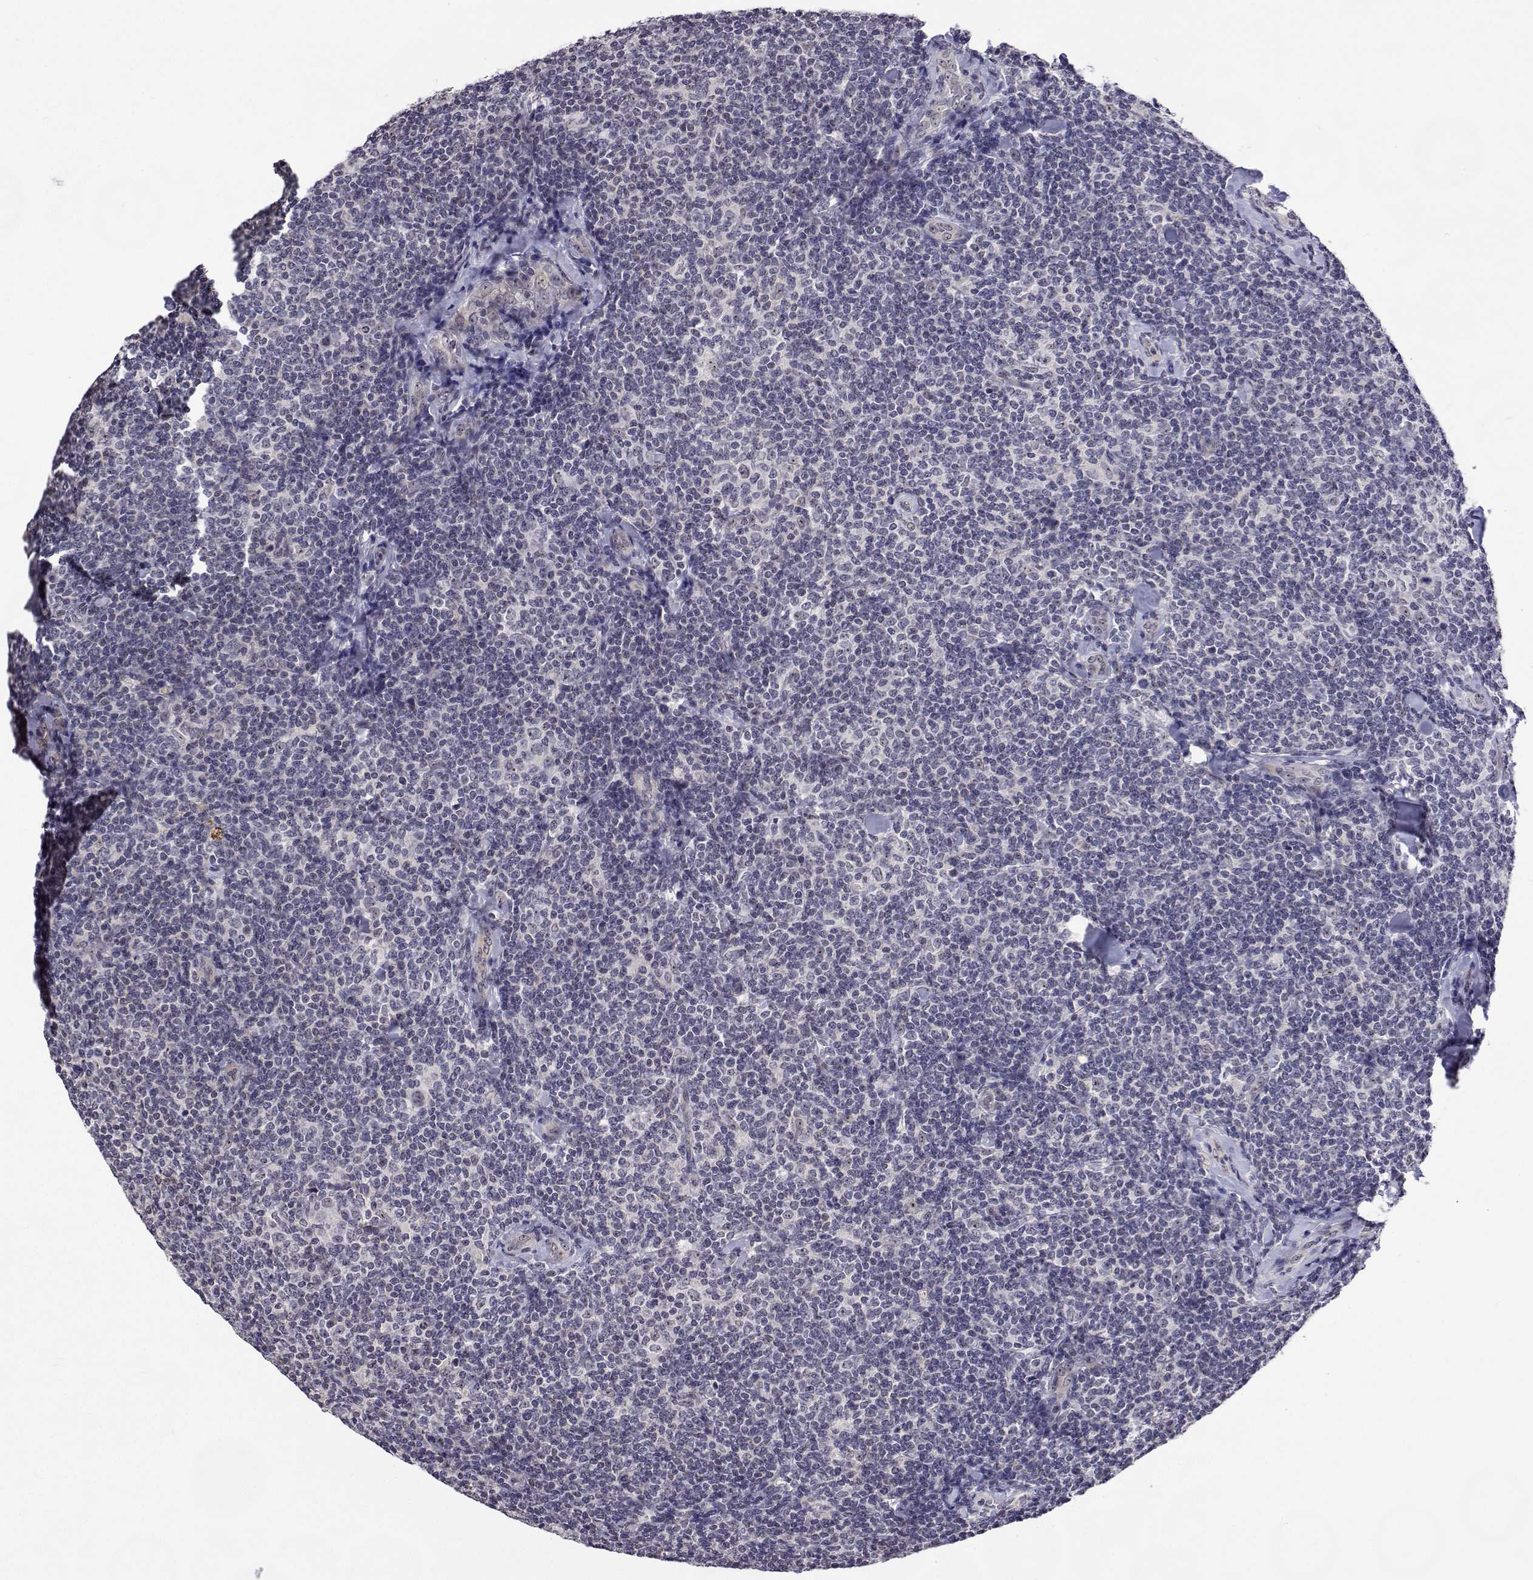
{"staining": {"intensity": "negative", "quantity": "none", "location": "none"}, "tissue": "lymphoma", "cell_type": "Tumor cells", "image_type": "cancer", "snomed": [{"axis": "morphology", "description": "Malignant lymphoma, non-Hodgkin's type, Low grade"}, {"axis": "topography", "description": "Lymph node"}], "caption": "An IHC histopathology image of lymphoma is shown. There is no staining in tumor cells of lymphoma.", "gene": "NHP2", "patient": {"sex": "female", "age": 56}}